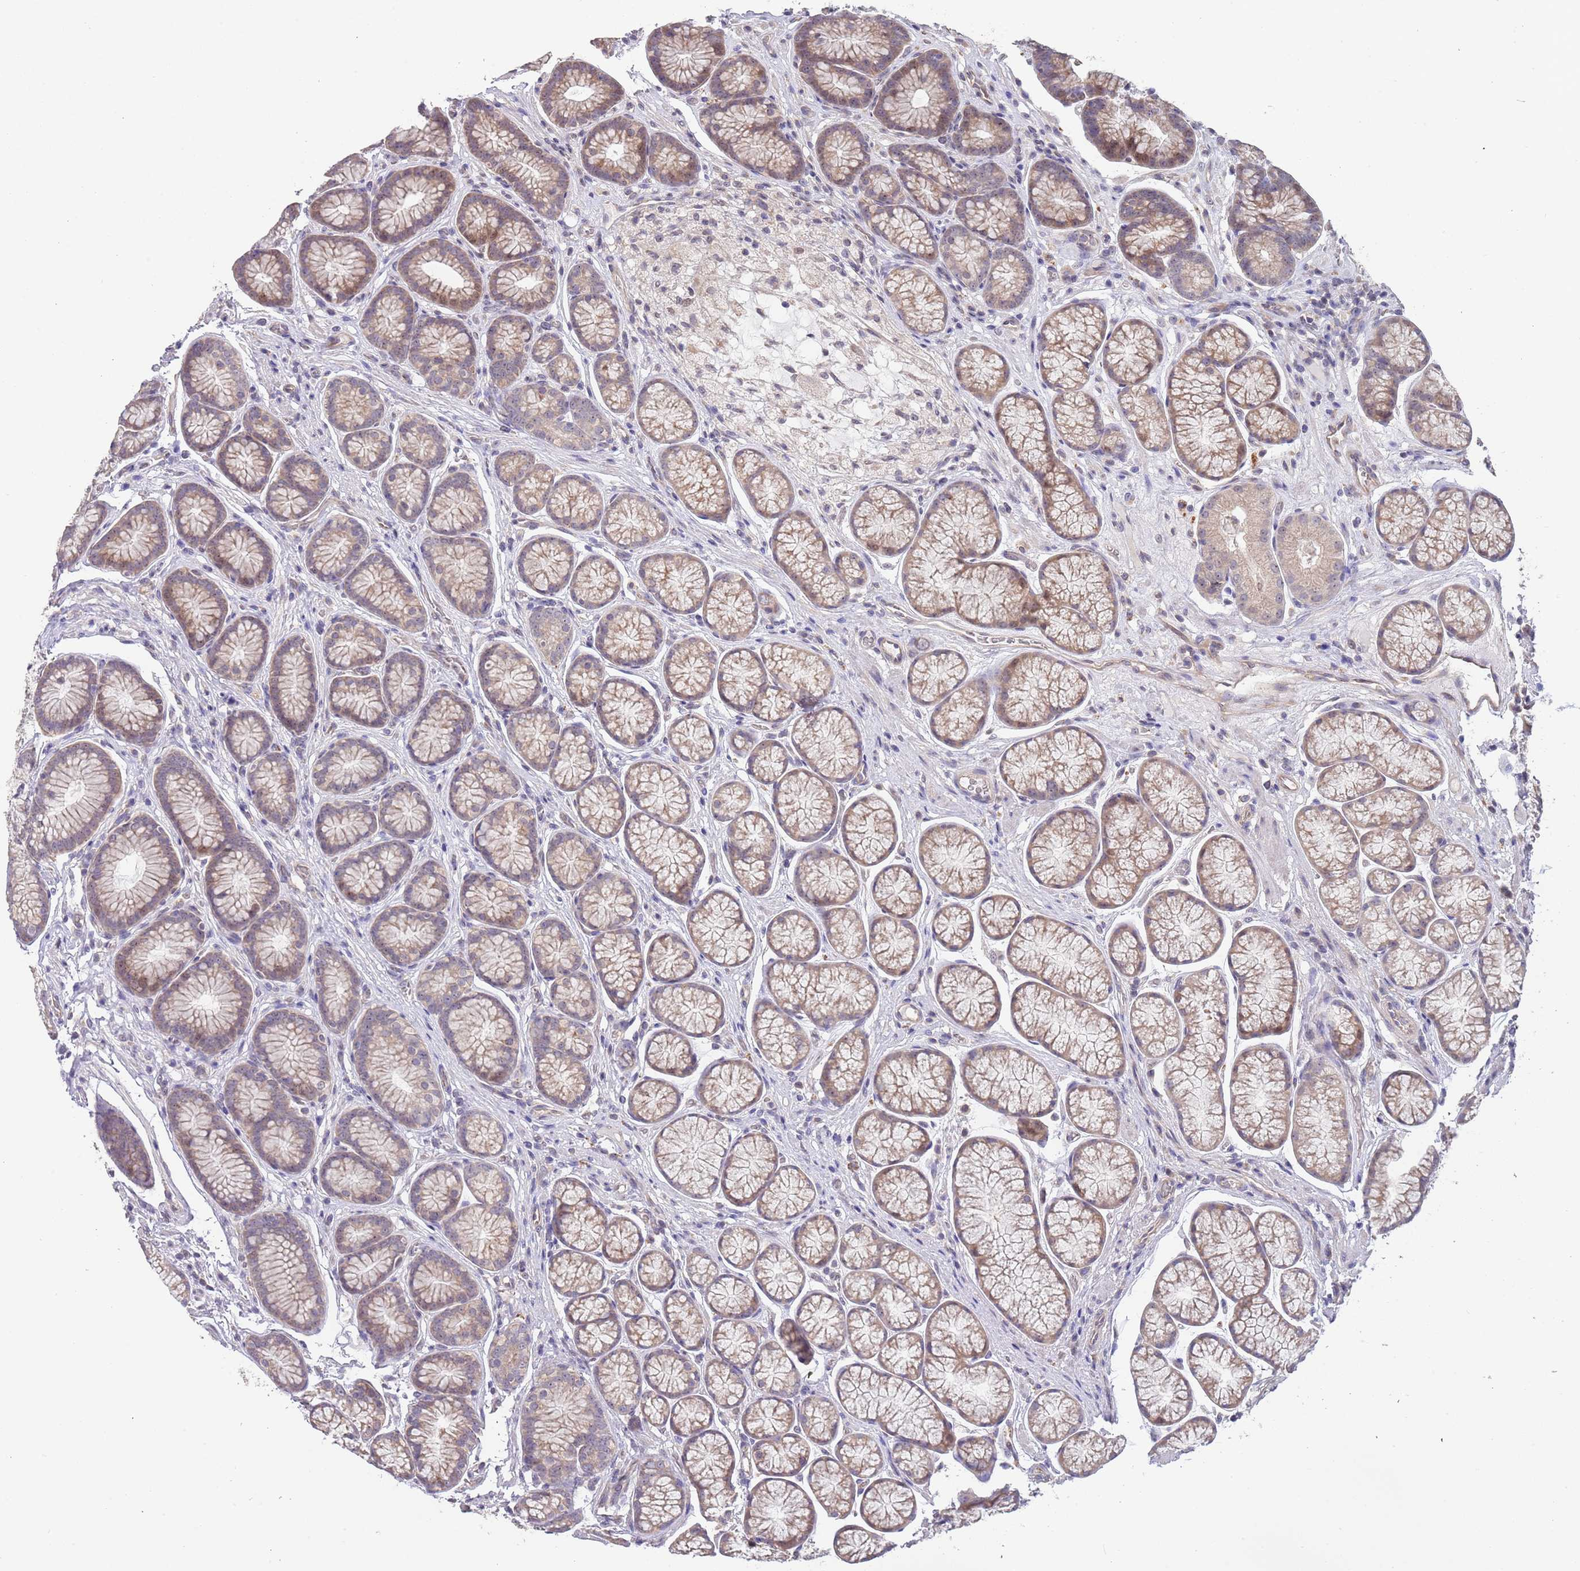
{"staining": {"intensity": "moderate", "quantity": "25%-75%", "location": "cytoplasmic/membranous"}, "tissue": "stomach", "cell_type": "Glandular cells", "image_type": "normal", "snomed": [{"axis": "morphology", "description": "Normal tissue, NOS"}, {"axis": "topography", "description": "Stomach"}], "caption": "Brown immunohistochemical staining in unremarkable human stomach demonstrates moderate cytoplasmic/membranous expression in approximately 25%-75% of glandular cells. (DAB (3,3'-diaminobenzidine) IHC with brightfield microscopy, high magnification).", "gene": "TMEM64", "patient": {"sex": "male", "age": 42}}